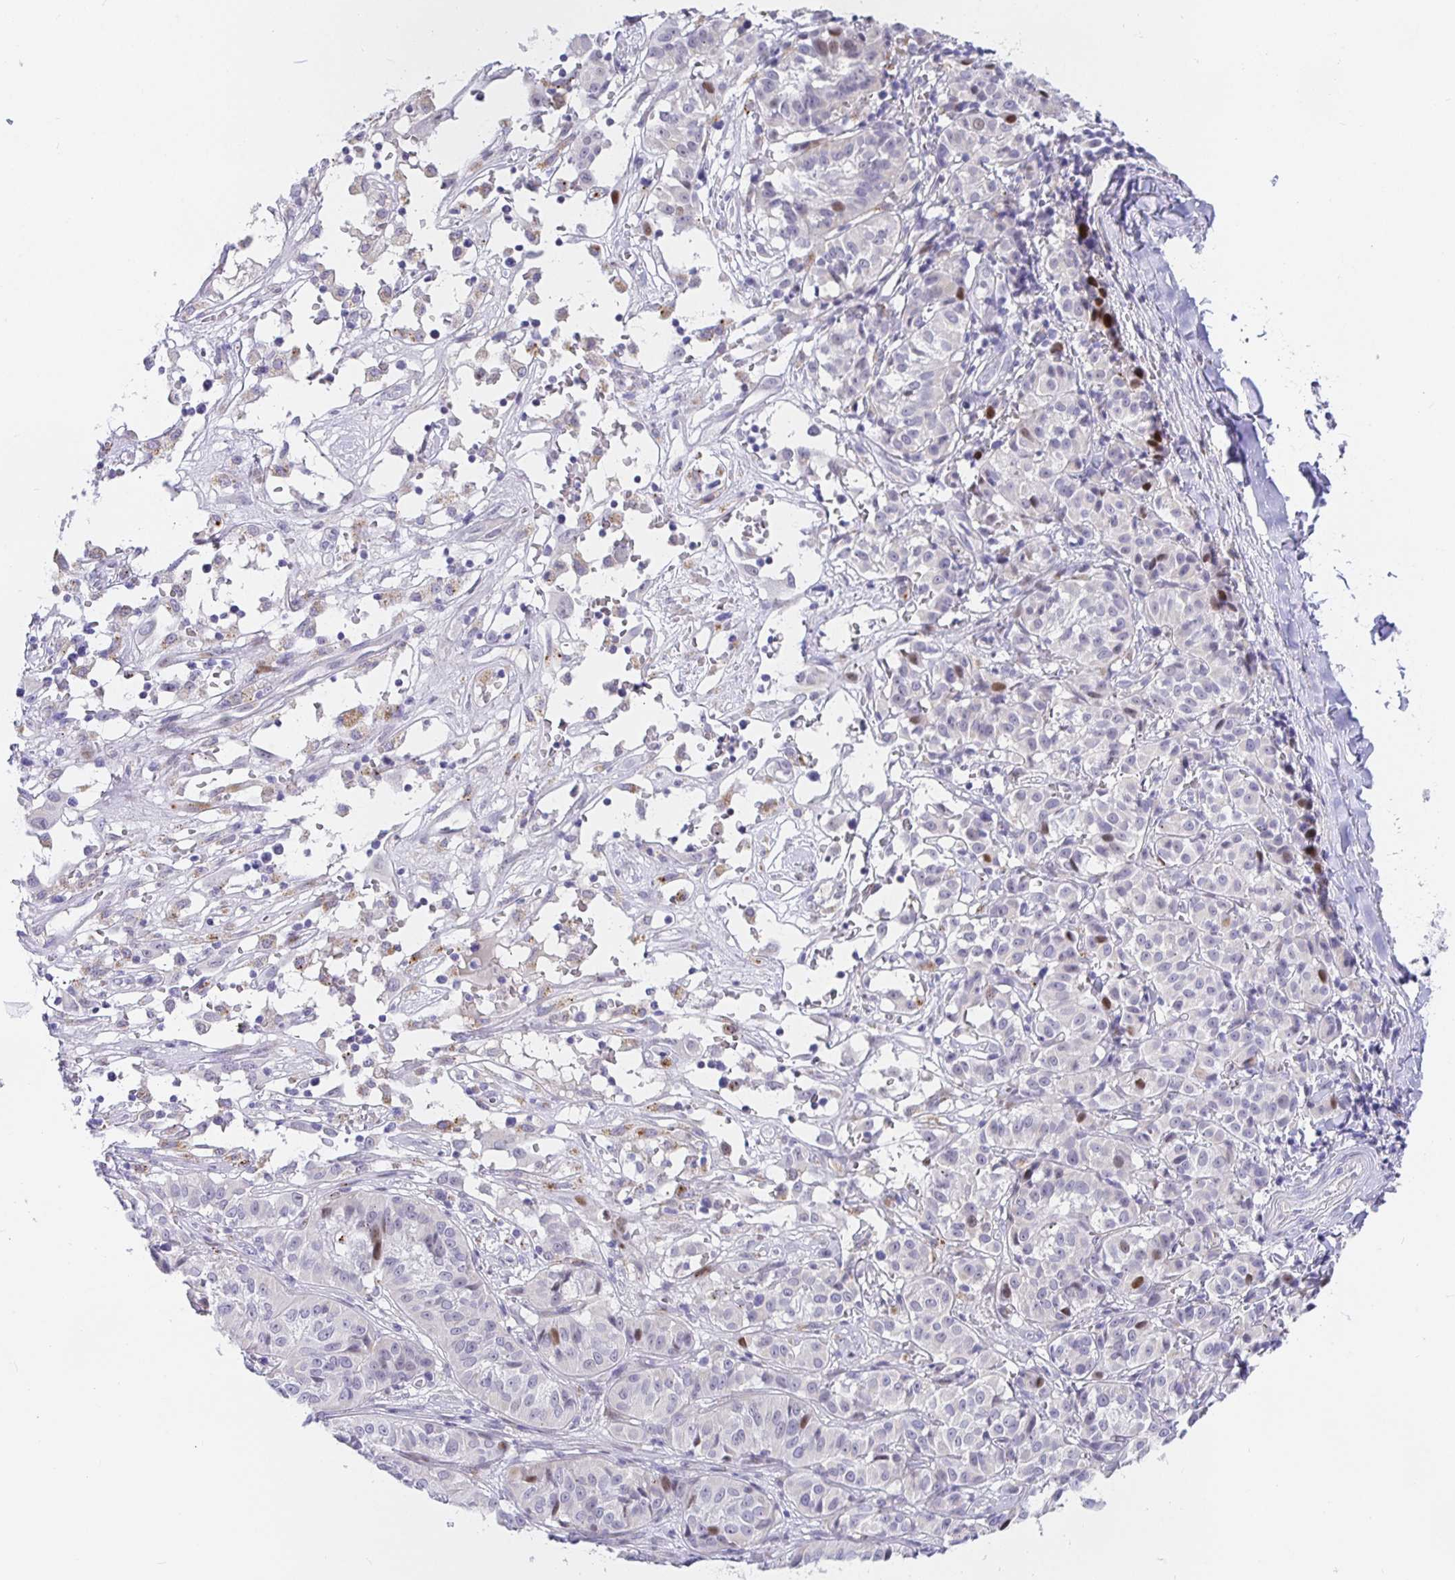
{"staining": {"intensity": "negative", "quantity": "none", "location": "none"}, "tissue": "melanoma", "cell_type": "Tumor cells", "image_type": "cancer", "snomed": [{"axis": "morphology", "description": "Malignant melanoma, NOS"}, {"axis": "topography", "description": "Skin"}], "caption": "A high-resolution micrograph shows IHC staining of malignant melanoma, which demonstrates no significant staining in tumor cells. (DAB immunohistochemistry (IHC) visualized using brightfield microscopy, high magnification).", "gene": "KBTBD13", "patient": {"sex": "female", "age": 72}}